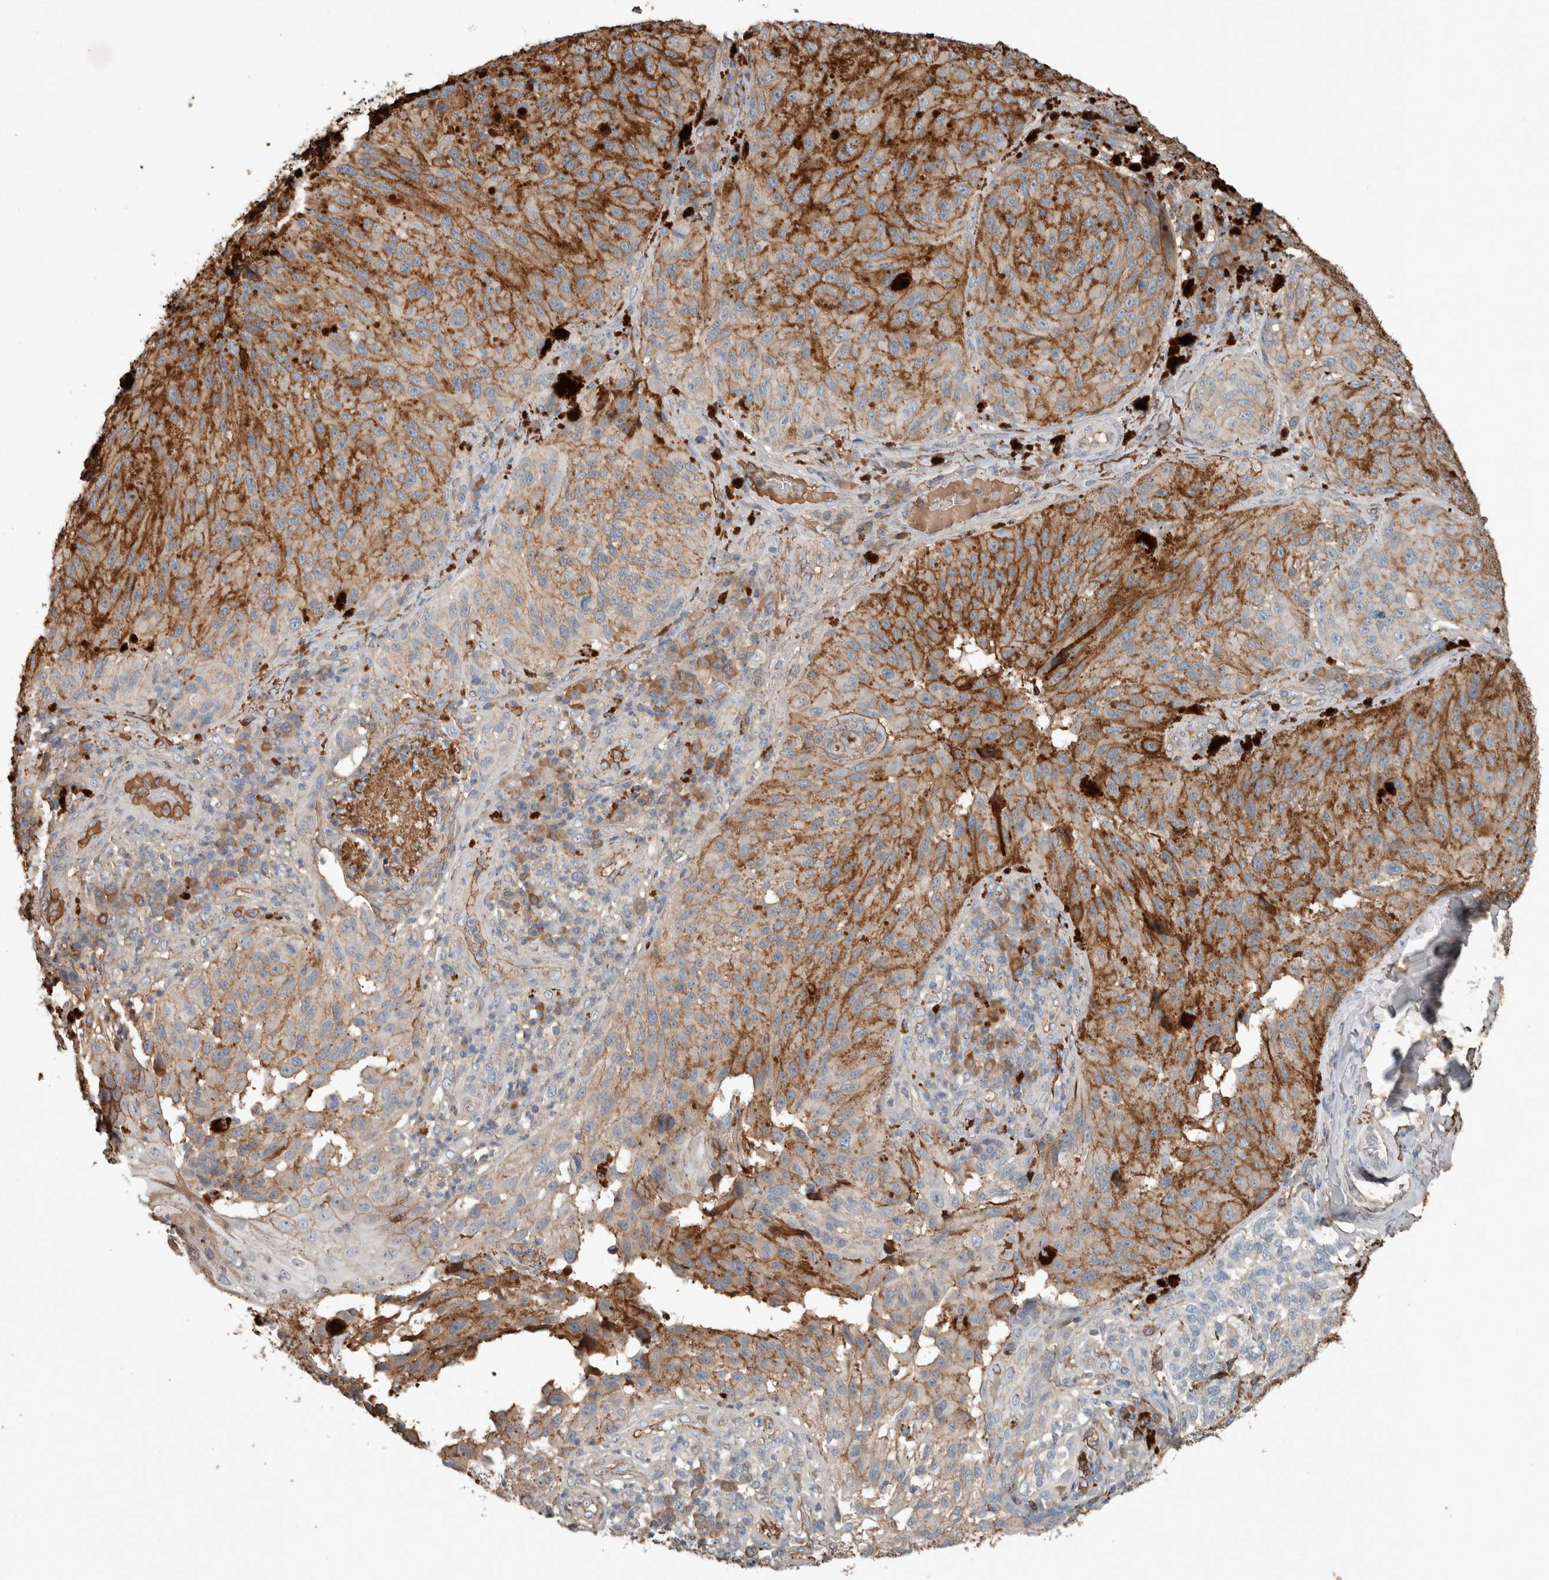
{"staining": {"intensity": "moderate", "quantity": "25%-75%", "location": "cytoplasmic/membranous"}, "tissue": "melanoma", "cell_type": "Tumor cells", "image_type": "cancer", "snomed": [{"axis": "morphology", "description": "Malignant melanoma, NOS"}, {"axis": "topography", "description": "Skin"}], "caption": "DAB immunohistochemical staining of human malignant melanoma demonstrates moderate cytoplasmic/membranous protein staining in approximately 25%-75% of tumor cells. Using DAB (3,3'-diaminobenzidine) (brown) and hematoxylin (blue) stains, captured at high magnification using brightfield microscopy.", "gene": "USP34", "patient": {"sex": "female", "age": 73}}